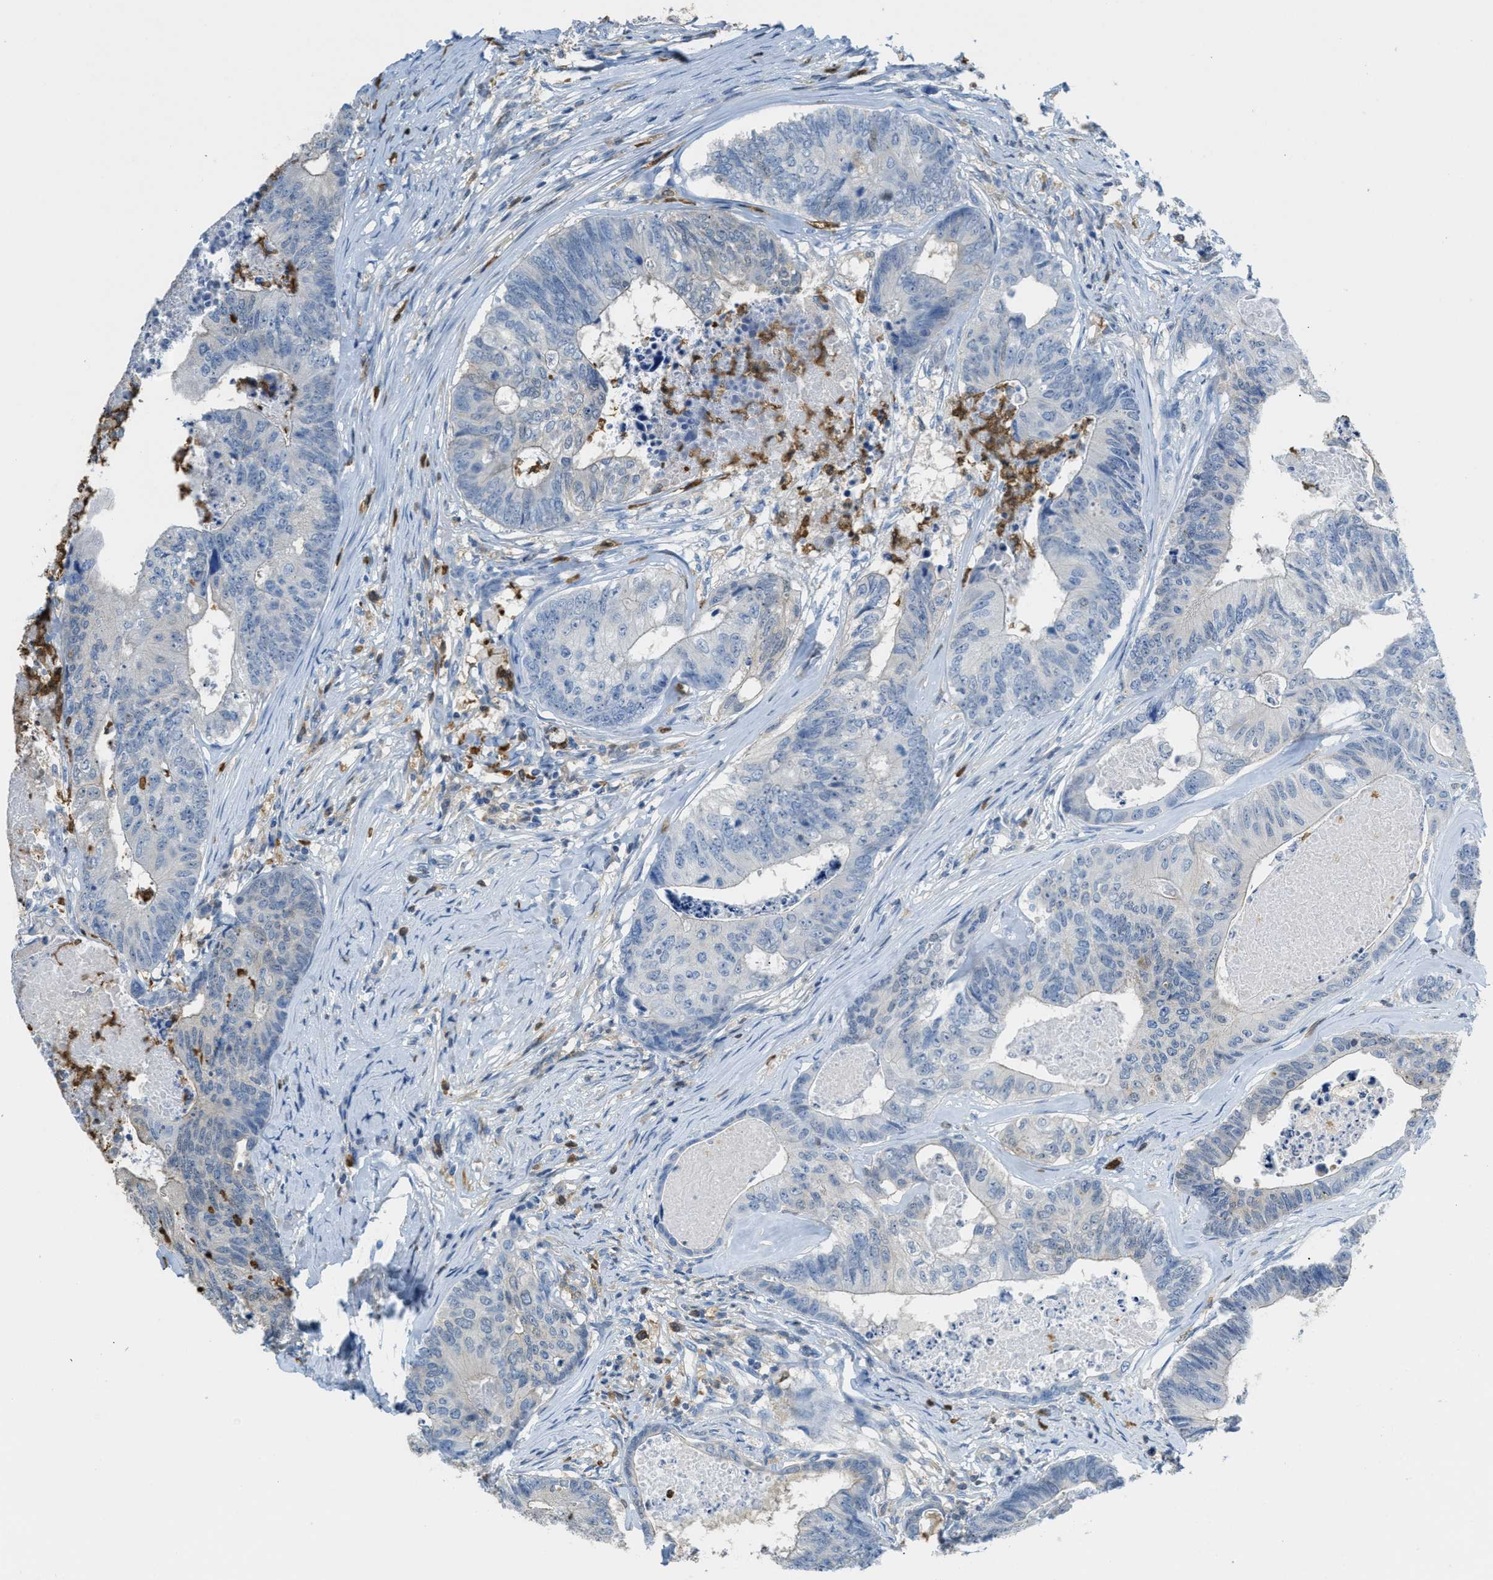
{"staining": {"intensity": "negative", "quantity": "none", "location": "none"}, "tissue": "colorectal cancer", "cell_type": "Tumor cells", "image_type": "cancer", "snomed": [{"axis": "morphology", "description": "Adenocarcinoma, NOS"}, {"axis": "topography", "description": "Colon"}], "caption": "Immunohistochemistry (IHC) micrograph of neoplastic tissue: colorectal adenocarcinoma stained with DAB (3,3'-diaminobenzidine) displays no significant protein staining in tumor cells. Nuclei are stained in blue.", "gene": "SERPINB1", "patient": {"sex": "female", "age": 67}}